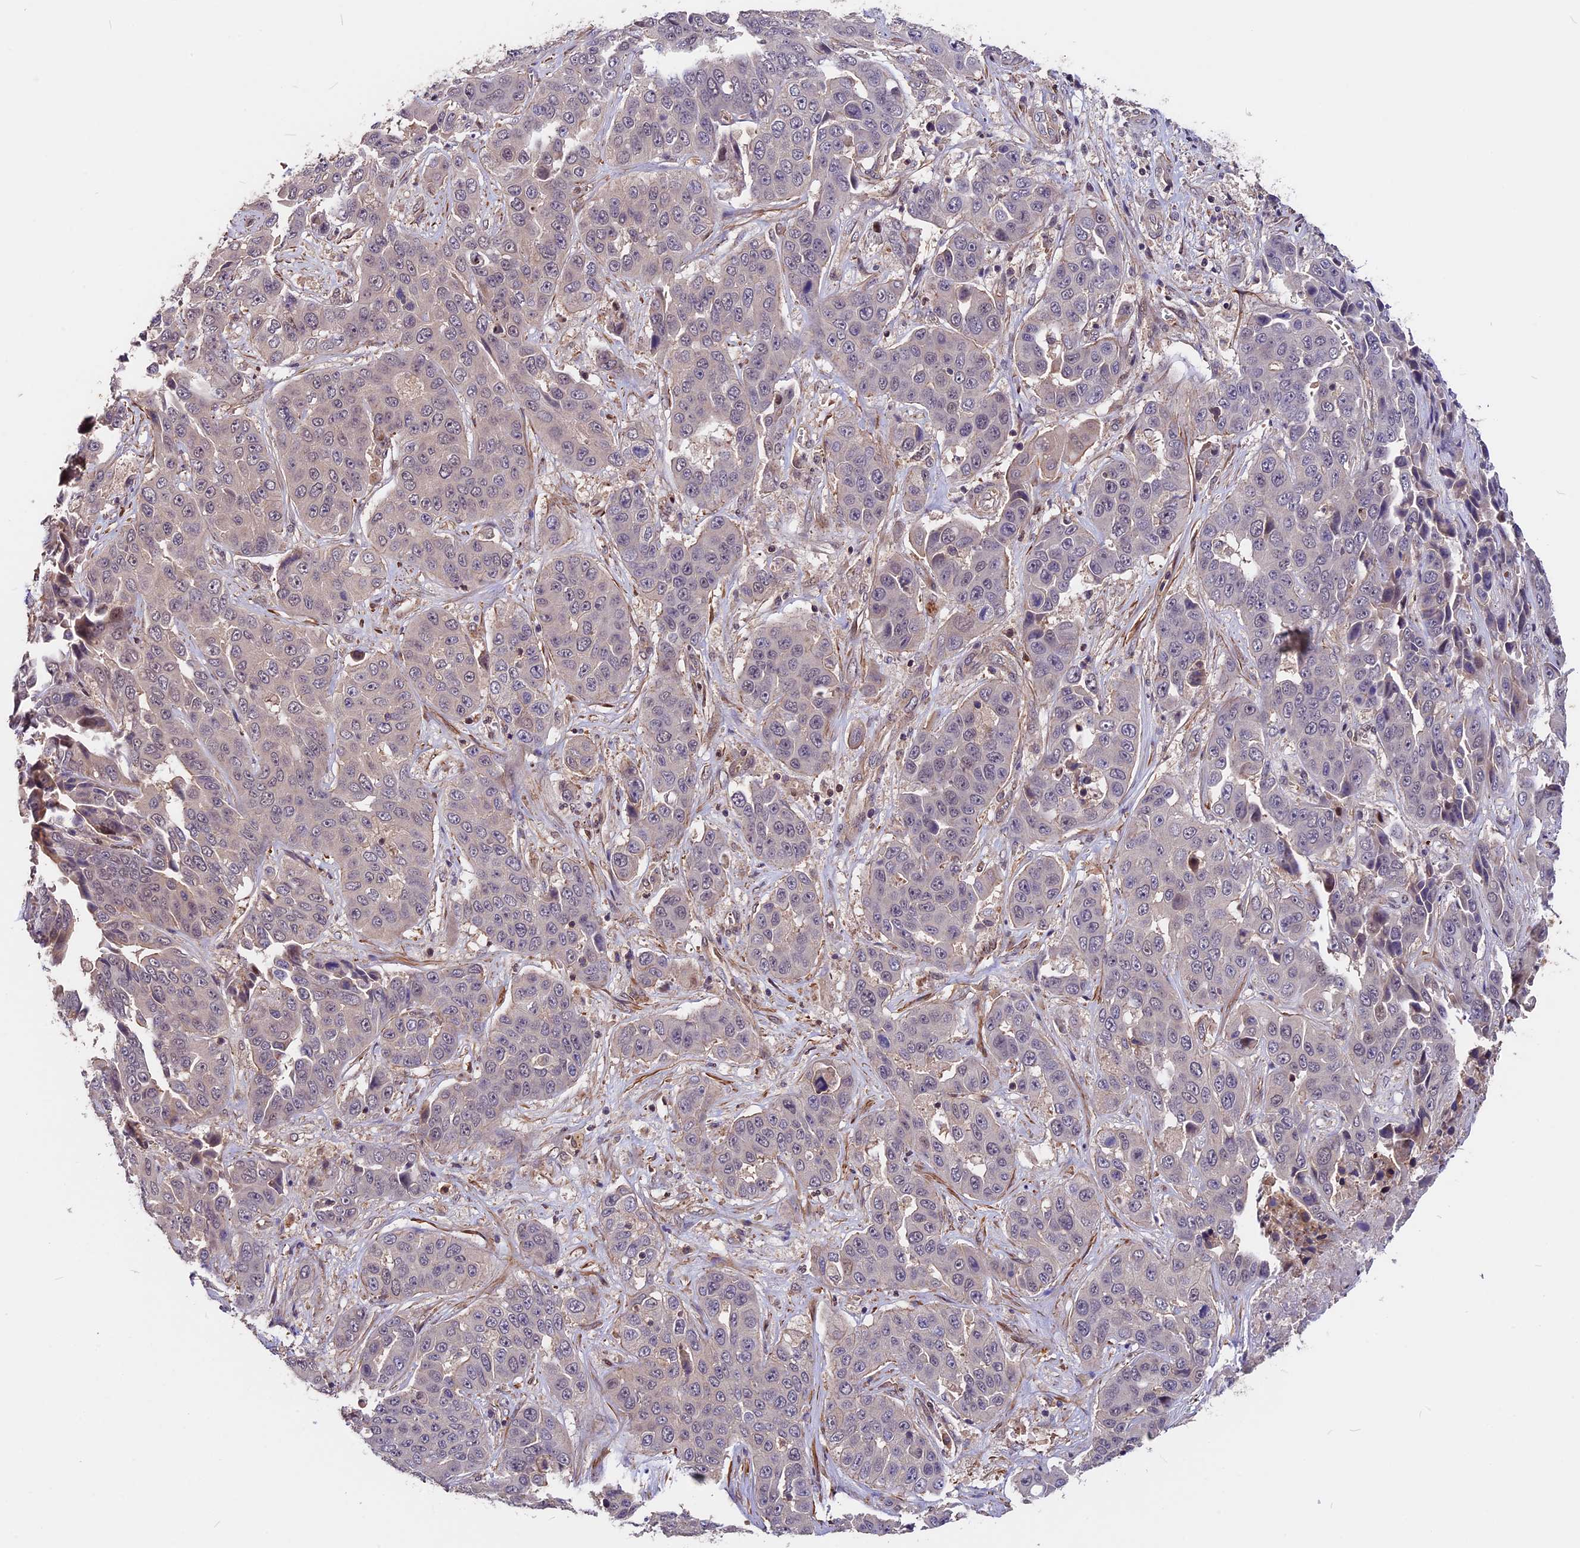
{"staining": {"intensity": "negative", "quantity": "none", "location": "none"}, "tissue": "liver cancer", "cell_type": "Tumor cells", "image_type": "cancer", "snomed": [{"axis": "morphology", "description": "Cholangiocarcinoma"}, {"axis": "topography", "description": "Liver"}], "caption": "Protein analysis of liver cholangiocarcinoma exhibits no significant staining in tumor cells.", "gene": "ZC3H10", "patient": {"sex": "female", "age": 52}}